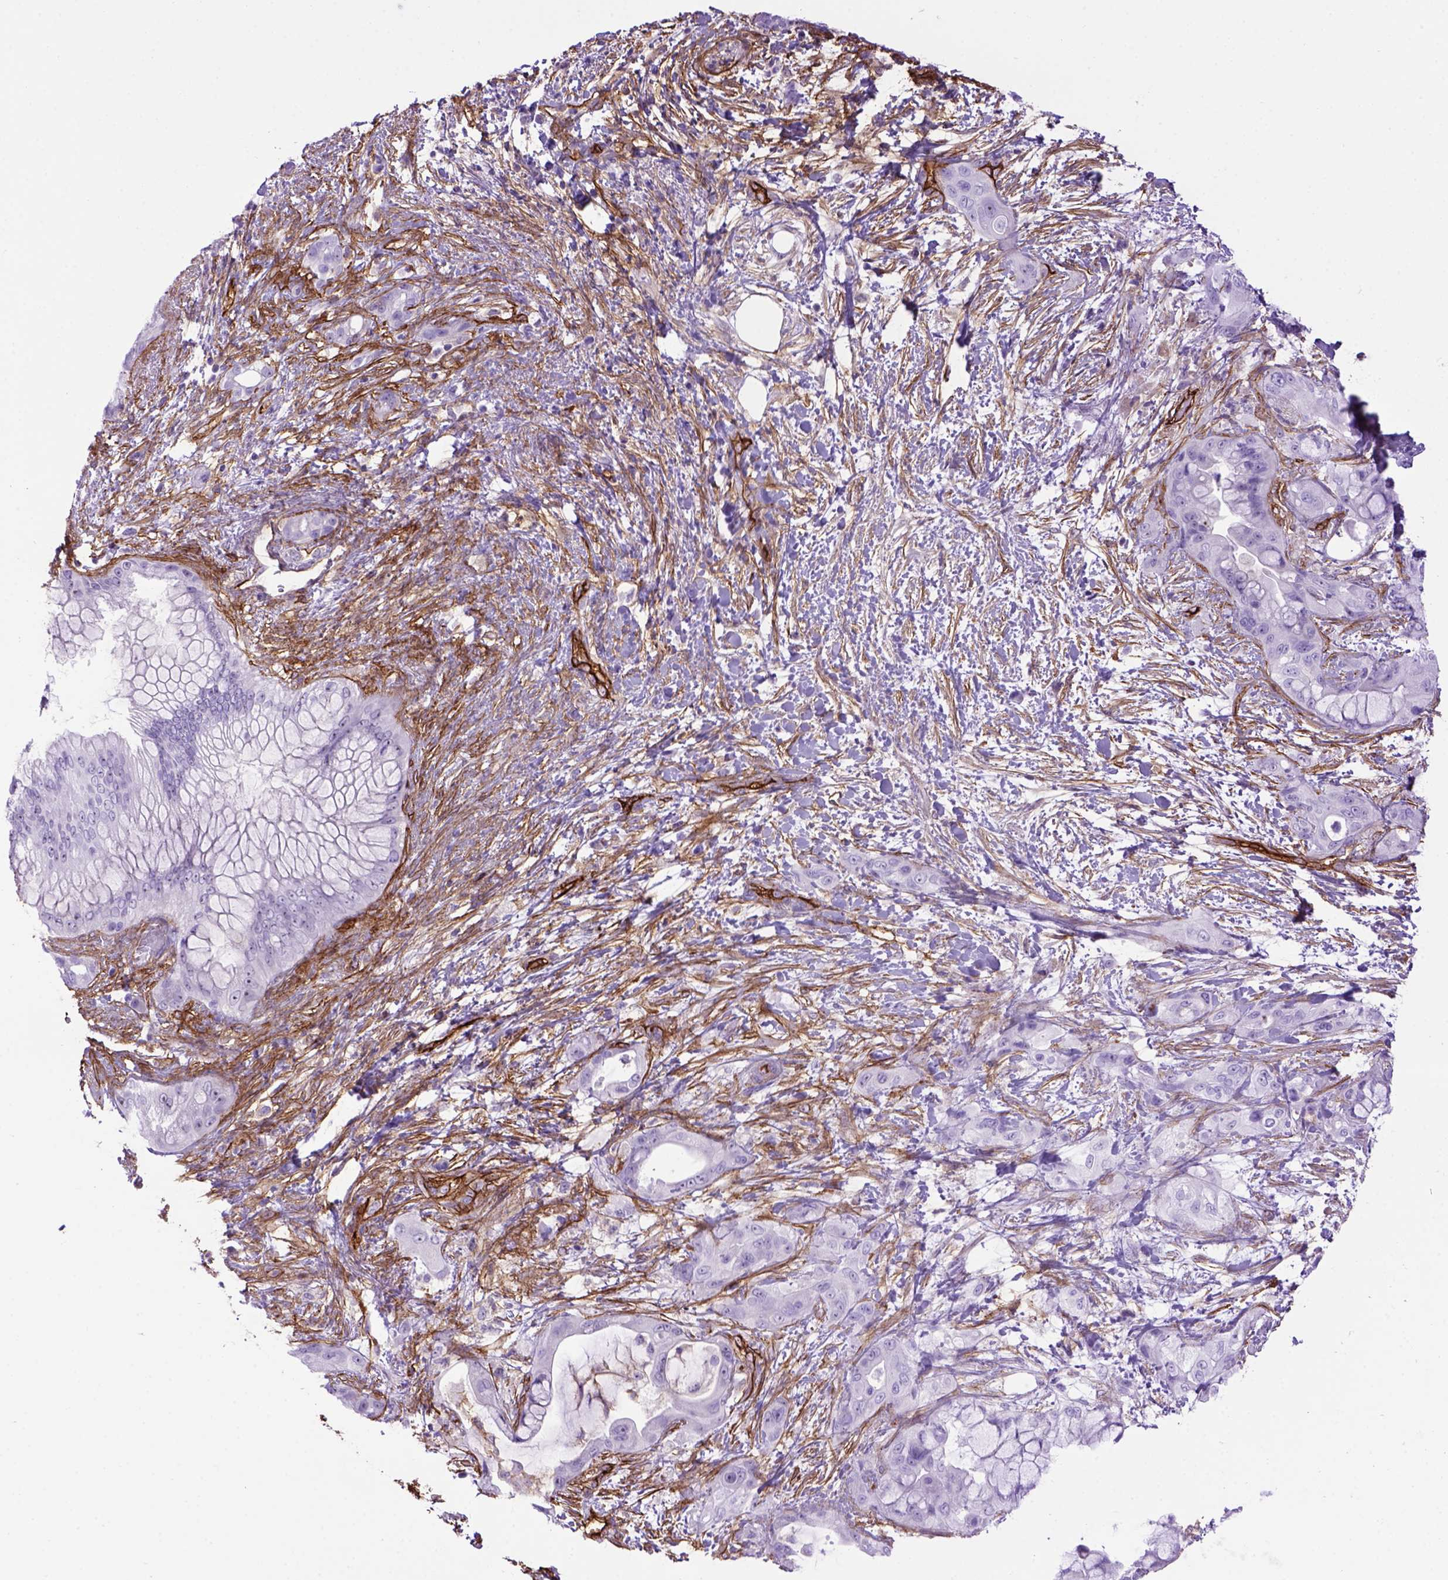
{"staining": {"intensity": "negative", "quantity": "none", "location": "none"}, "tissue": "pancreatic cancer", "cell_type": "Tumor cells", "image_type": "cancer", "snomed": [{"axis": "morphology", "description": "Adenocarcinoma, NOS"}, {"axis": "topography", "description": "Pancreas"}], "caption": "This histopathology image is of pancreatic cancer stained with immunohistochemistry to label a protein in brown with the nuclei are counter-stained blue. There is no staining in tumor cells. The staining was performed using DAB to visualize the protein expression in brown, while the nuclei were stained in blue with hematoxylin (Magnification: 20x).", "gene": "ENG", "patient": {"sex": "male", "age": 71}}